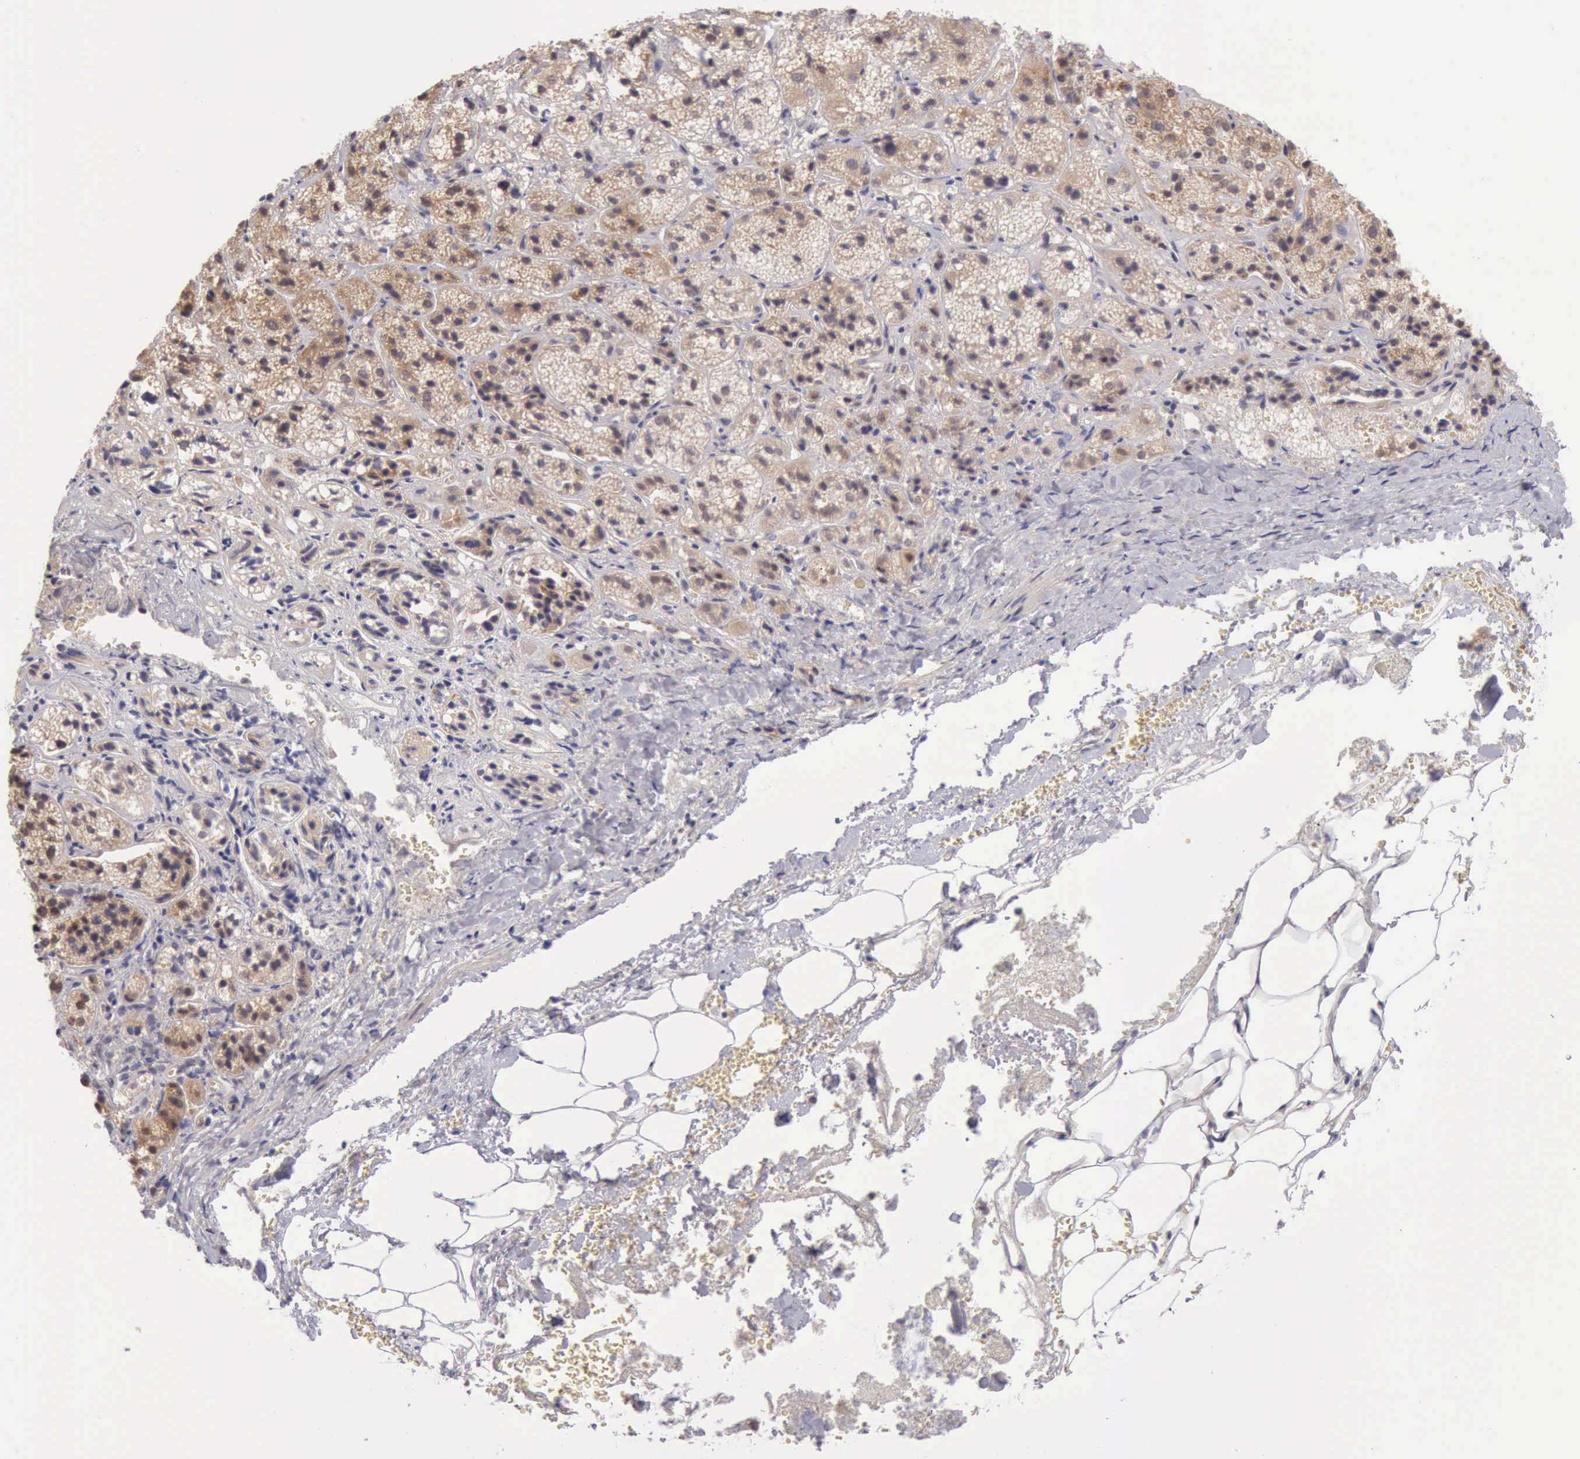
{"staining": {"intensity": "moderate", "quantity": ">75%", "location": "cytoplasmic/membranous,nuclear"}, "tissue": "adrenal gland", "cell_type": "Glandular cells", "image_type": "normal", "snomed": [{"axis": "morphology", "description": "Normal tissue, NOS"}, {"axis": "topography", "description": "Adrenal gland"}], "caption": "Glandular cells exhibit medium levels of moderate cytoplasmic/membranous,nuclear positivity in approximately >75% of cells in normal human adrenal gland.", "gene": "DNAJB7", "patient": {"sex": "female", "age": 71}}